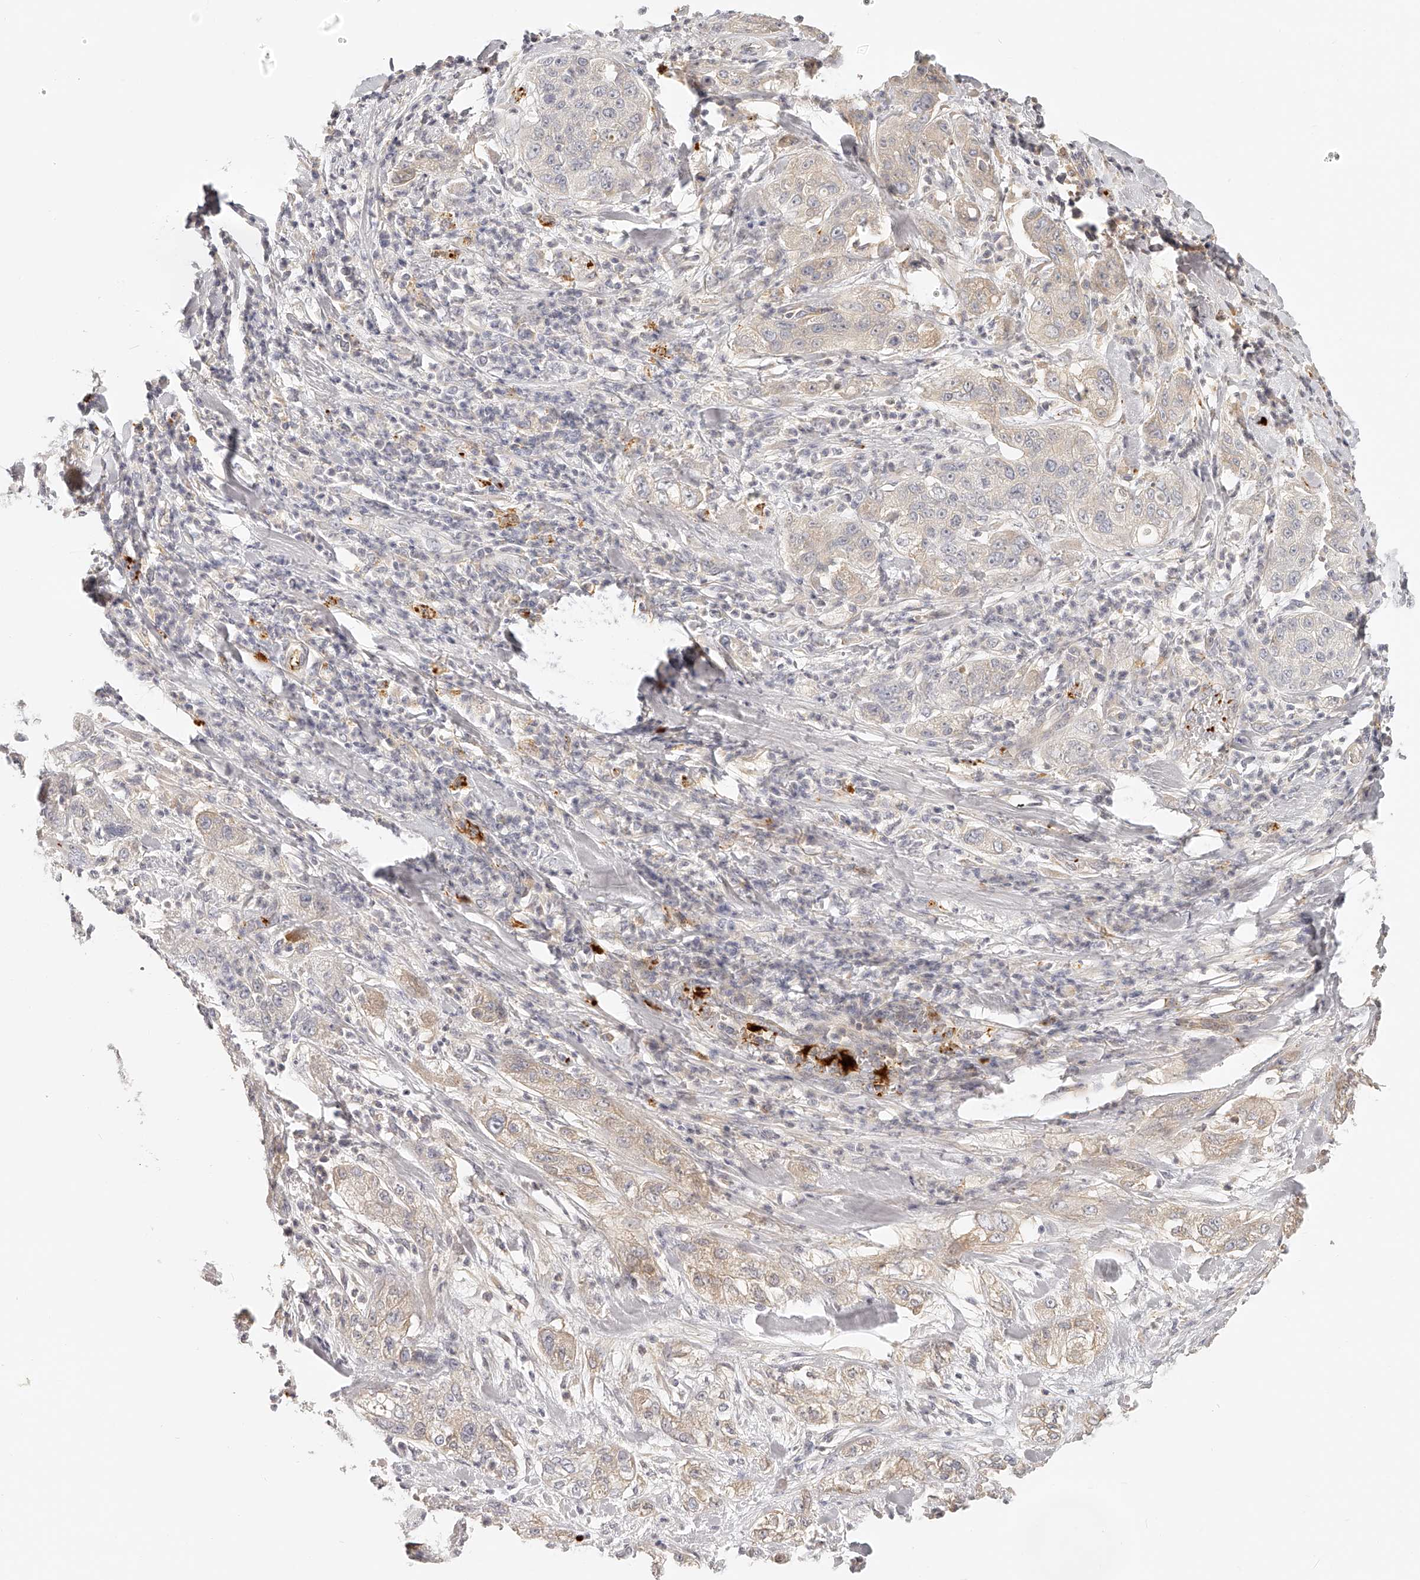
{"staining": {"intensity": "weak", "quantity": "25%-75%", "location": "cytoplasmic/membranous"}, "tissue": "pancreatic cancer", "cell_type": "Tumor cells", "image_type": "cancer", "snomed": [{"axis": "morphology", "description": "Adenocarcinoma, NOS"}, {"axis": "topography", "description": "Pancreas"}], "caption": "Immunohistochemistry photomicrograph of pancreatic cancer (adenocarcinoma) stained for a protein (brown), which exhibits low levels of weak cytoplasmic/membranous positivity in about 25%-75% of tumor cells.", "gene": "ITGB3", "patient": {"sex": "female", "age": 78}}